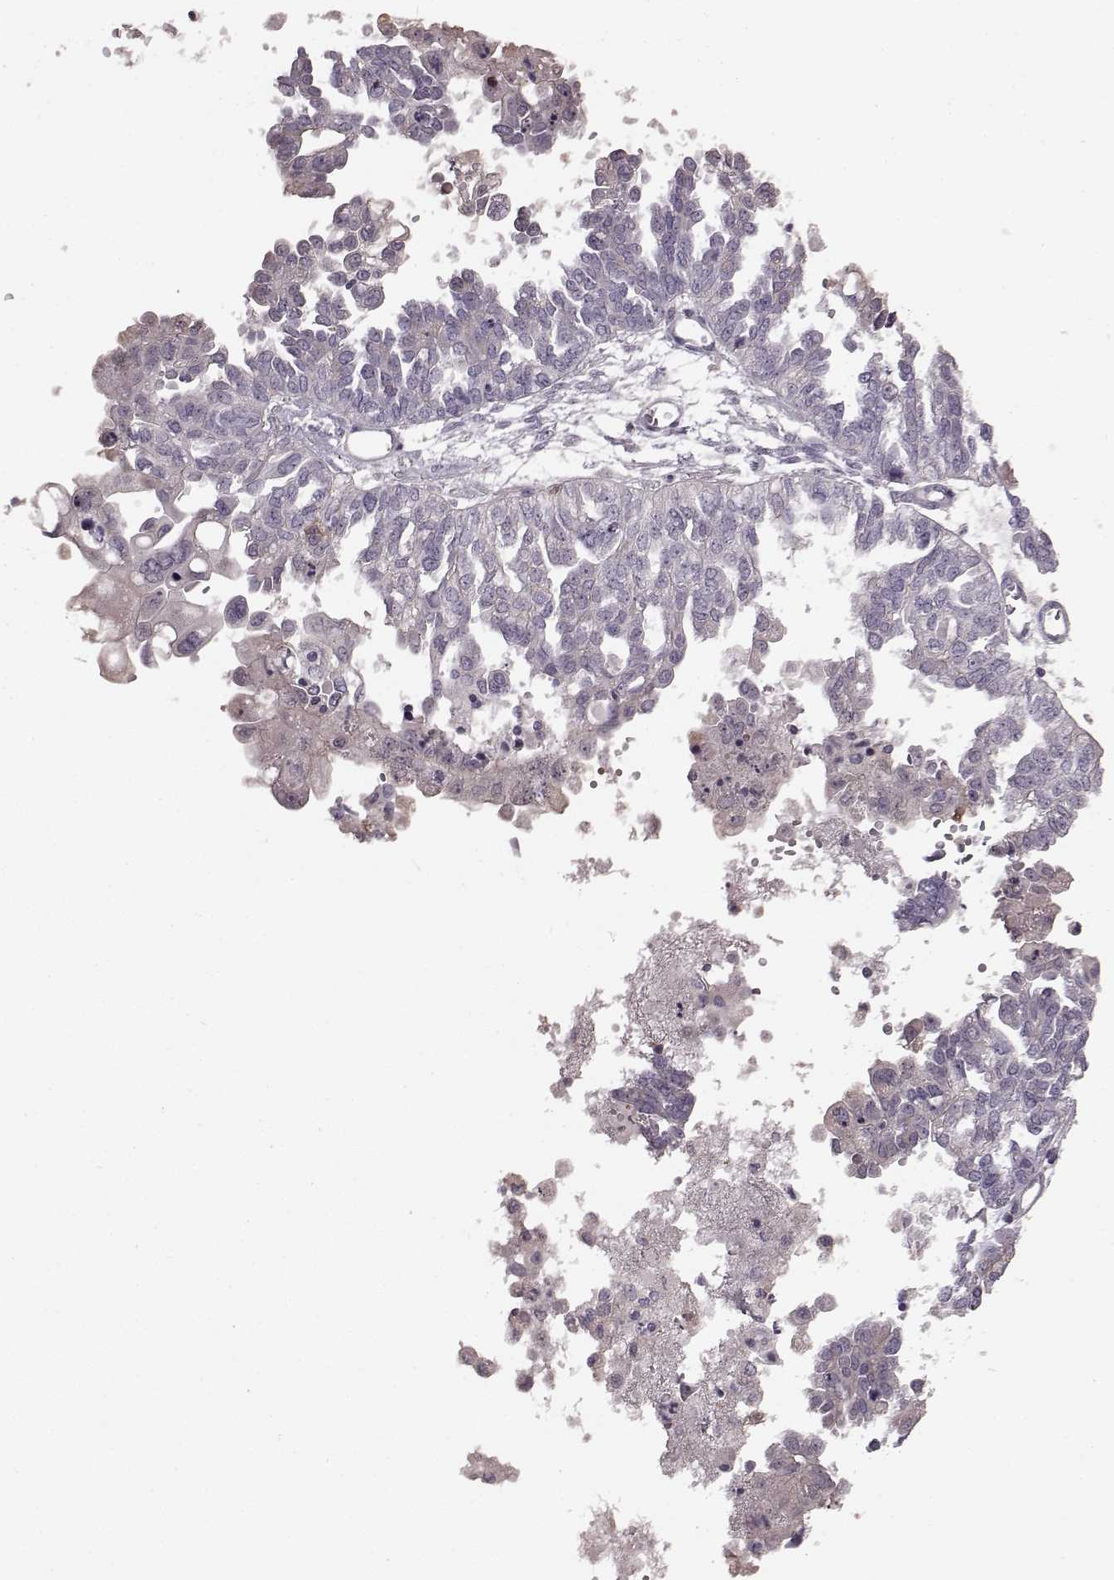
{"staining": {"intensity": "negative", "quantity": "none", "location": "none"}, "tissue": "ovarian cancer", "cell_type": "Tumor cells", "image_type": "cancer", "snomed": [{"axis": "morphology", "description": "Cystadenocarcinoma, serous, NOS"}, {"axis": "topography", "description": "Ovary"}], "caption": "The immunohistochemistry (IHC) photomicrograph has no significant positivity in tumor cells of ovarian serous cystadenocarcinoma tissue. The staining is performed using DAB brown chromogen with nuclei counter-stained in using hematoxylin.", "gene": "PDCD1", "patient": {"sex": "female", "age": 53}}